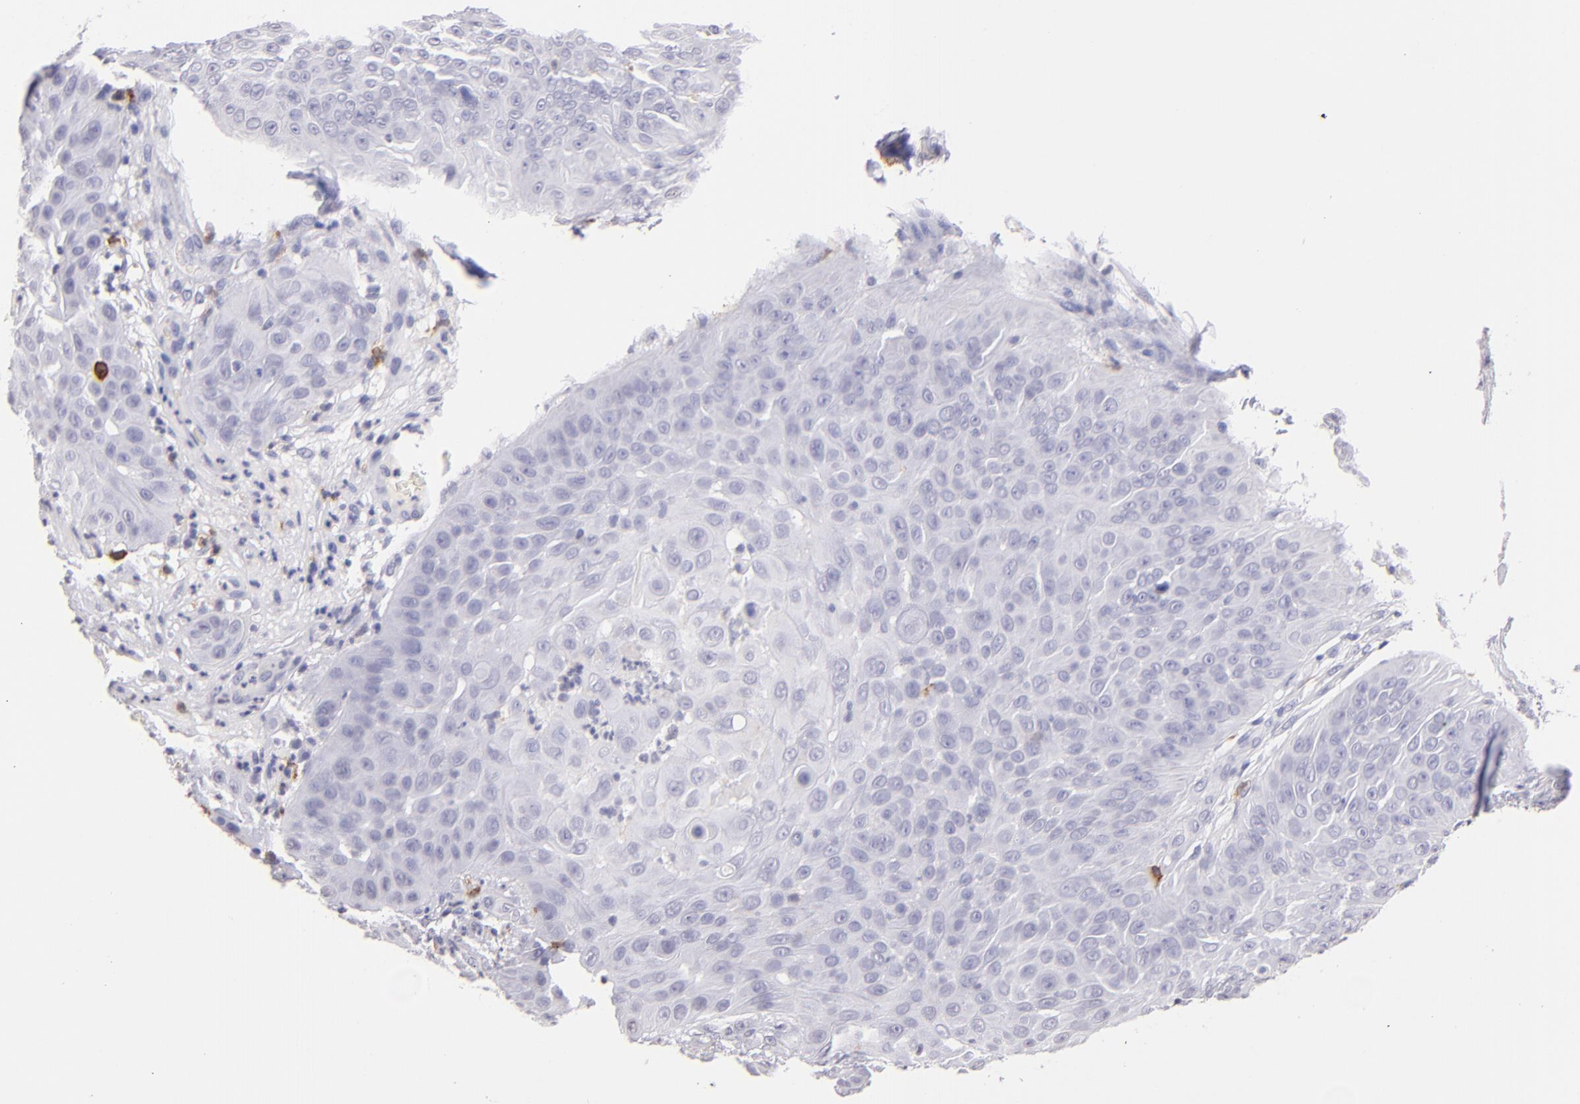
{"staining": {"intensity": "negative", "quantity": "none", "location": "none"}, "tissue": "skin cancer", "cell_type": "Tumor cells", "image_type": "cancer", "snomed": [{"axis": "morphology", "description": "Squamous cell carcinoma, NOS"}, {"axis": "topography", "description": "Skin"}], "caption": "Immunohistochemistry histopathology image of human skin cancer stained for a protein (brown), which displays no positivity in tumor cells.", "gene": "IL2RA", "patient": {"sex": "male", "age": 82}}